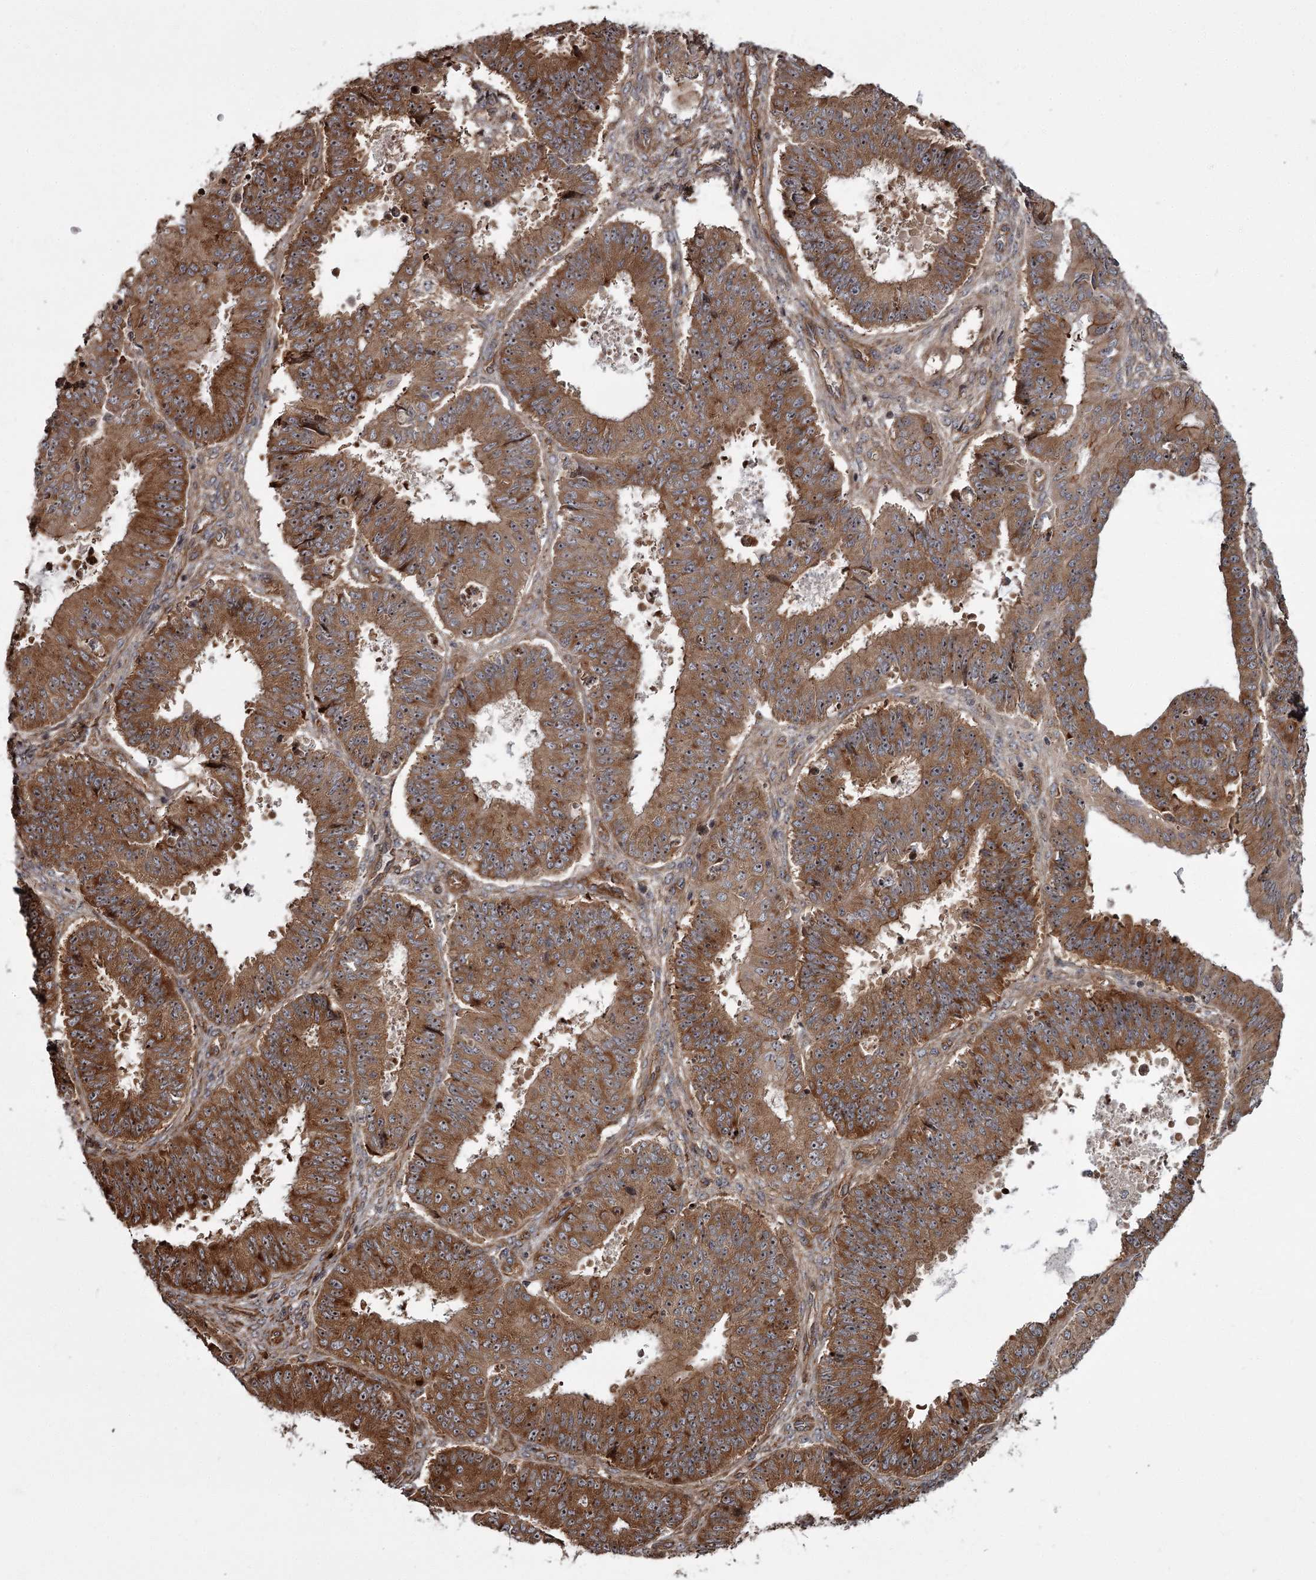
{"staining": {"intensity": "strong", "quantity": ">75%", "location": "cytoplasmic/membranous,nuclear"}, "tissue": "ovarian cancer", "cell_type": "Tumor cells", "image_type": "cancer", "snomed": [{"axis": "morphology", "description": "Carcinoma, endometroid"}, {"axis": "topography", "description": "Appendix"}, {"axis": "topography", "description": "Ovary"}], "caption": "The micrograph demonstrates immunohistochemical staining of endometroid carcinoma (ovarian). There is strong cytoplasmic/membranous and nuclear positivity is seen in approximately >75% of tumor cells. (Brightfield microscopy of DAB IHC at high magnification).", "gene": "THAP9", "patient": {"sex": "female", "age": 42}}